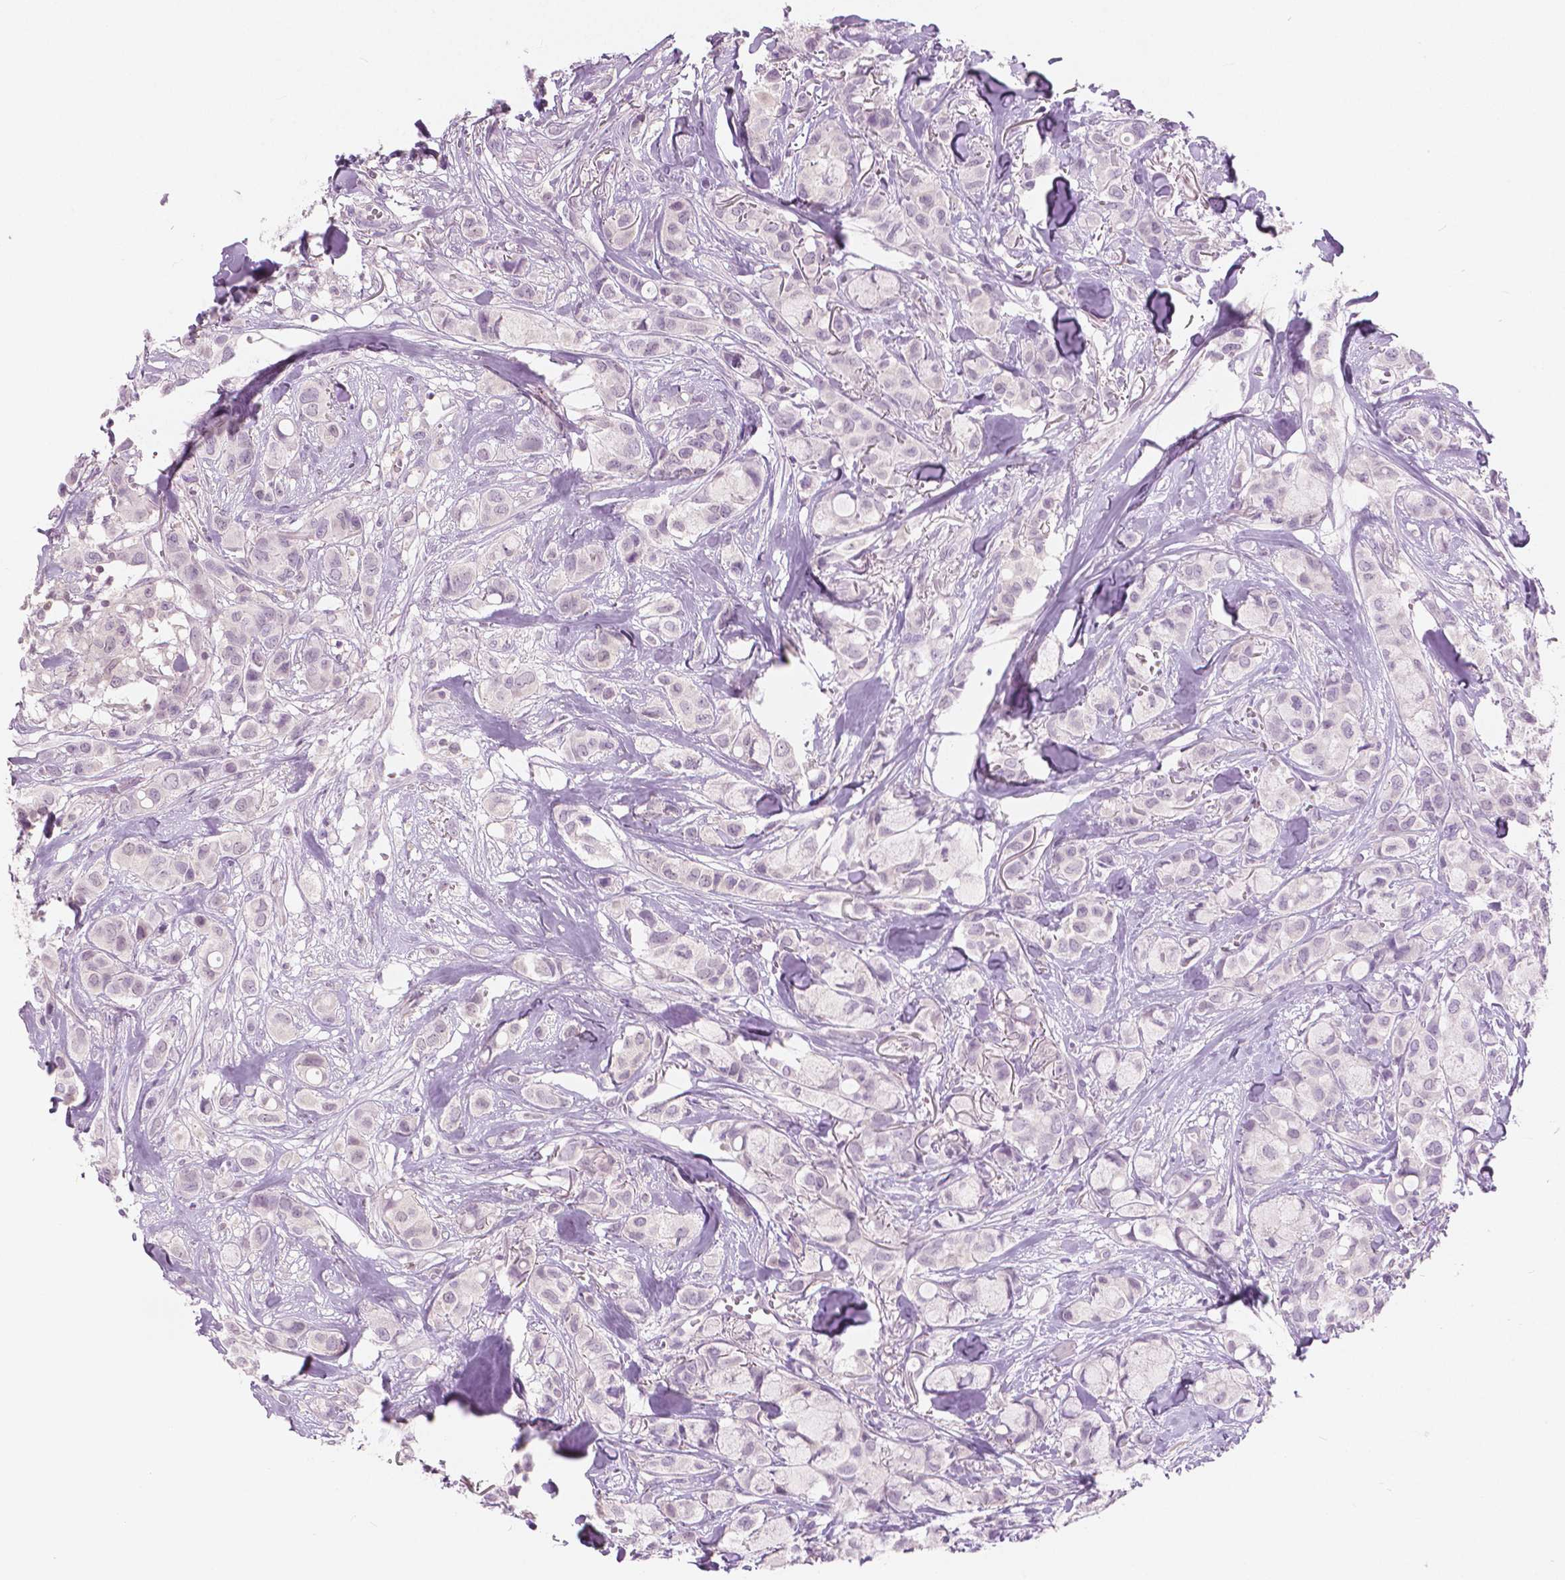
{"staining": {"intensity": "negative", "quantity": "none", "location": "none"}, "tissue": "breast cancer", "cell_type": "Tumor cells", "image_type": "cancer", "snomed": [{"axis": "morphology", "description": "Duct carcinoma"}, {"axis": "topography", "description": "Breast"}], "caption": "DAB (3,3'-diaminobenzidine) immunohistochemical staining of invasive ductal carcinoma (breast) exhibits no significant expression in tumor cells.", "gene": "GALM", "patient": {"sex": "female", "age": 85}}